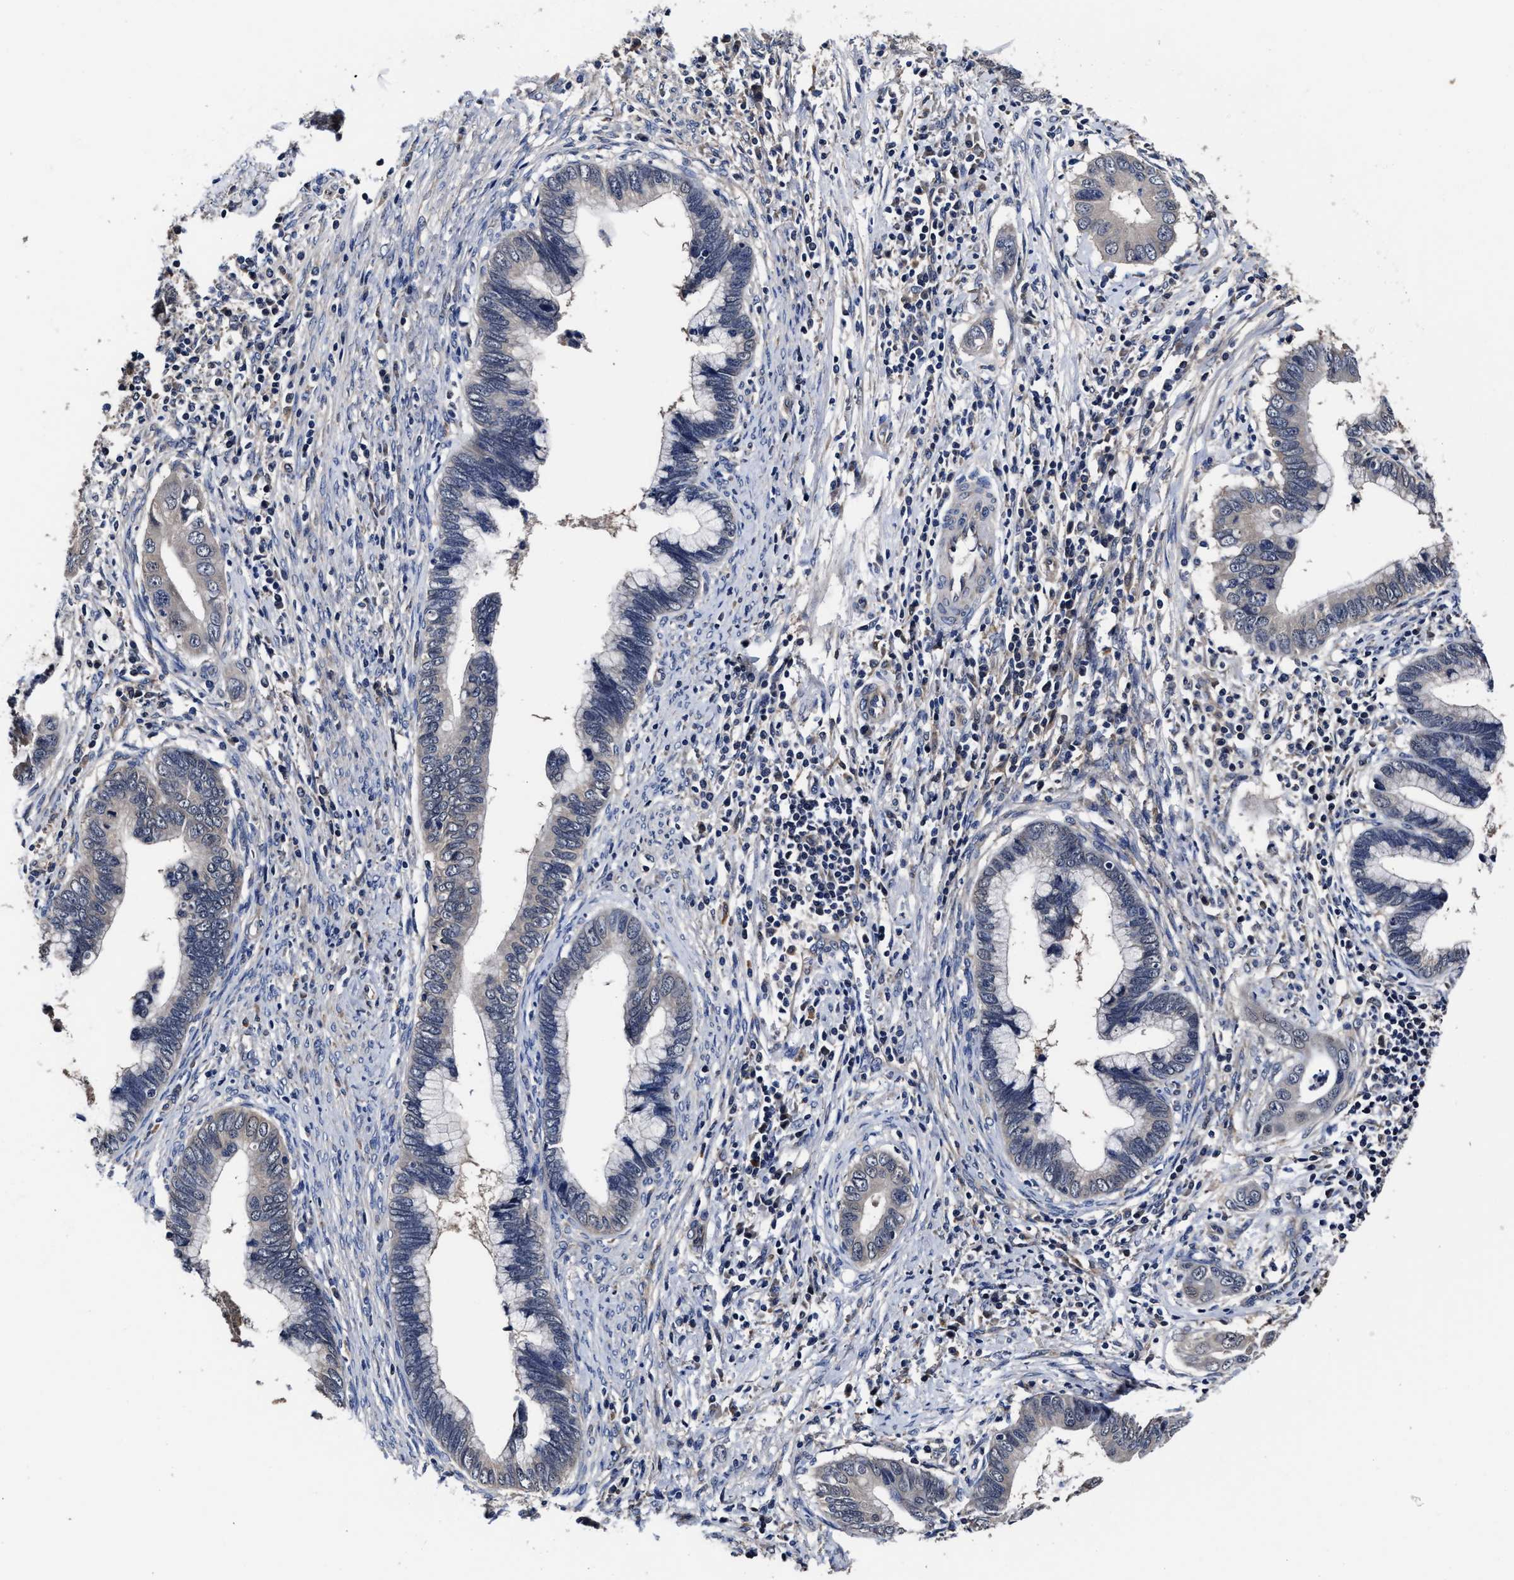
{"staining": {"intensity": "negative", "quantity": "none", "location": "none"}, "tissue": "cervical cancer", "cell_type": "Tumor cells", "image_type": "cancer", "snomed": [{"axis": "morphology", "description": "Adenocarcinoma, NOS"}, {"axis": "topography", "description": "Cervix"}], "caption": "Immunohistochemistry micrograph of neoplastic tissue: cervical adenocarcinoma stained with DAB shows no significant protein staining in tumor cells.", "gene": "SOCS5", "patient": {"sex": "female", "age": 44}}